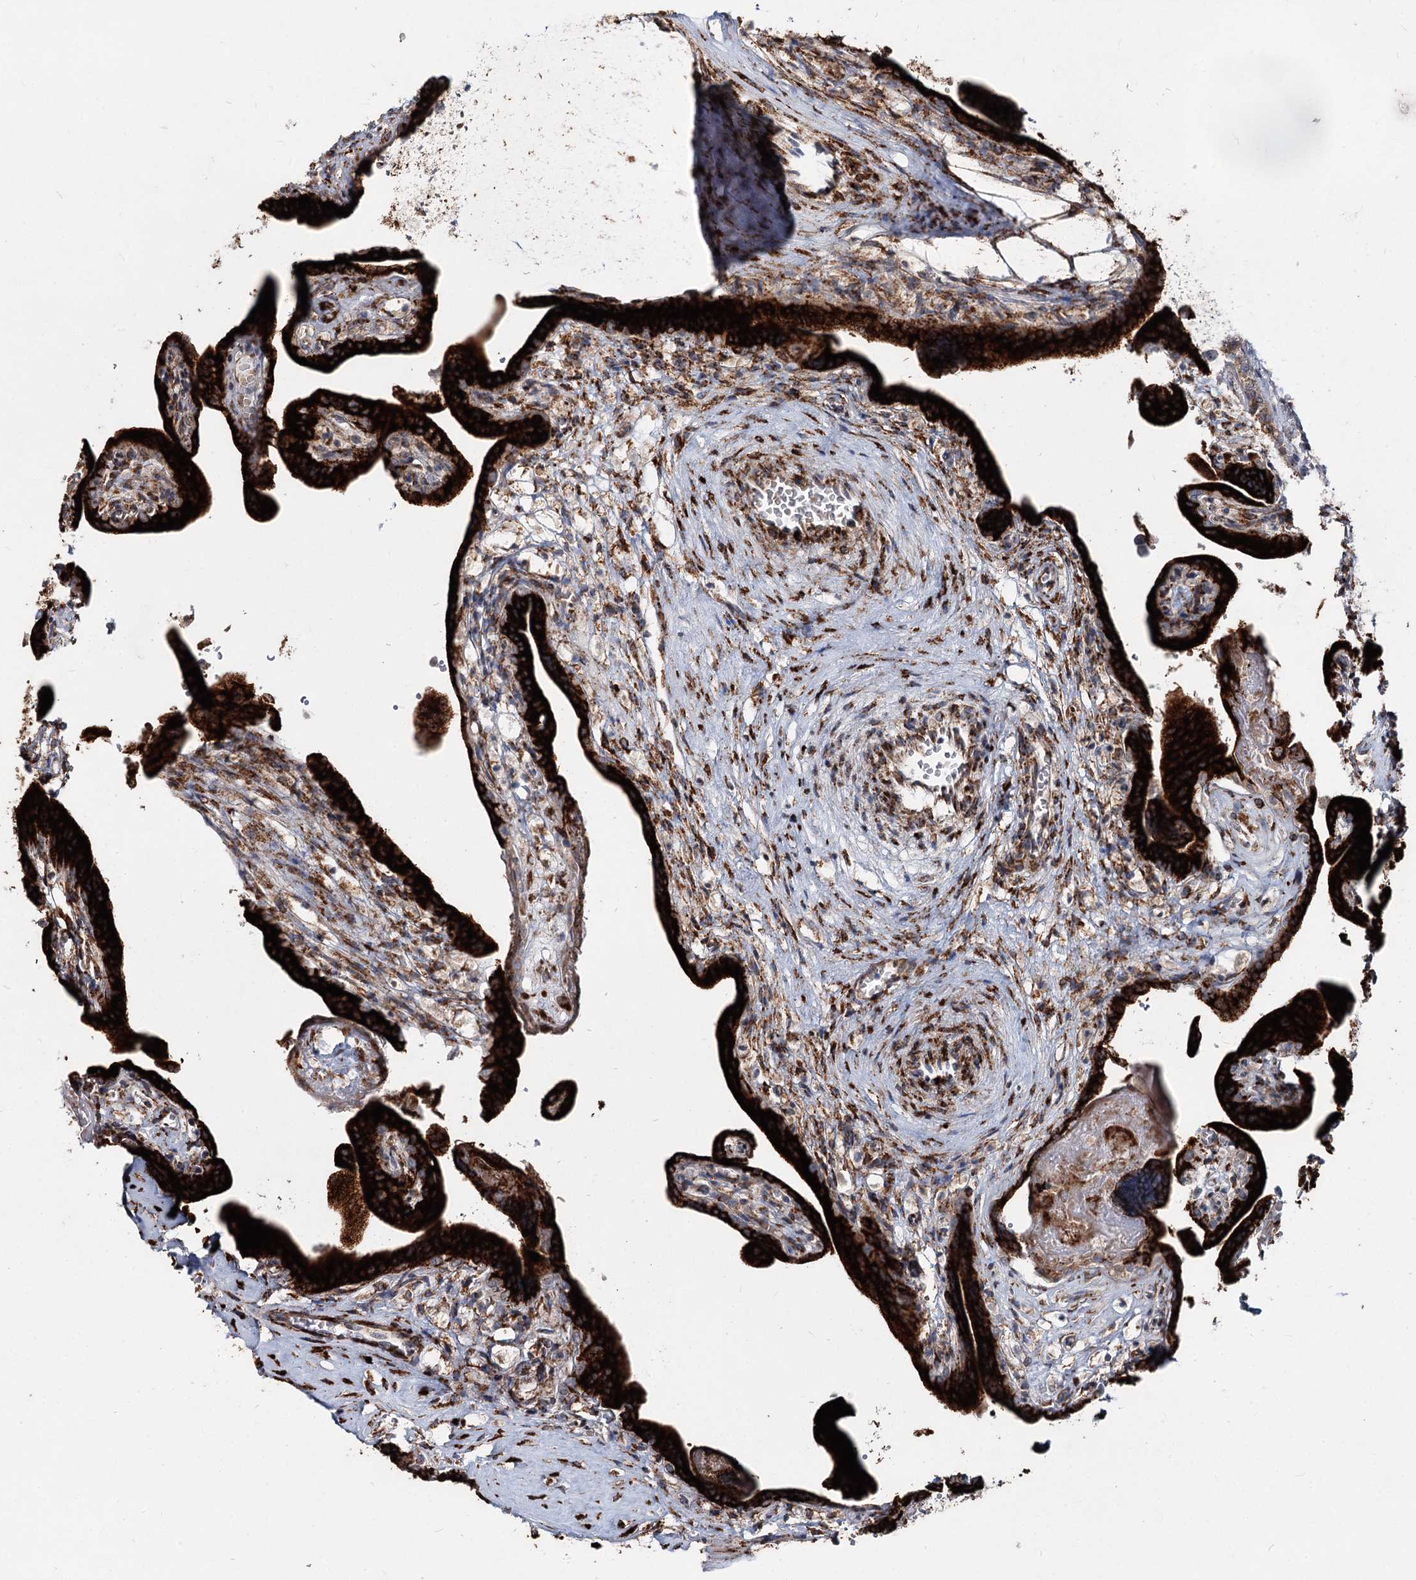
{"staining": {"intensity": "strong", "quantity": ">75%", "location": "cytoplasmic/membranous"}, "tissue": "placenta", "cell_type": "Trophoblastic cells", "image_type": "normal", "snomed": [{"axis": "morphology", "description": "Normal tissue, NOS"}, {"axis": "topography", "description": "Placenta"}], "caption": "Immunohistochemistry (IHC) of benign human placenta displays high levels of strong cytoplasmic/membranous expression in approximately >75% of trophoblastic cells.", "gene": "SPART", "patient": {"sex": "female", "age": 37}}